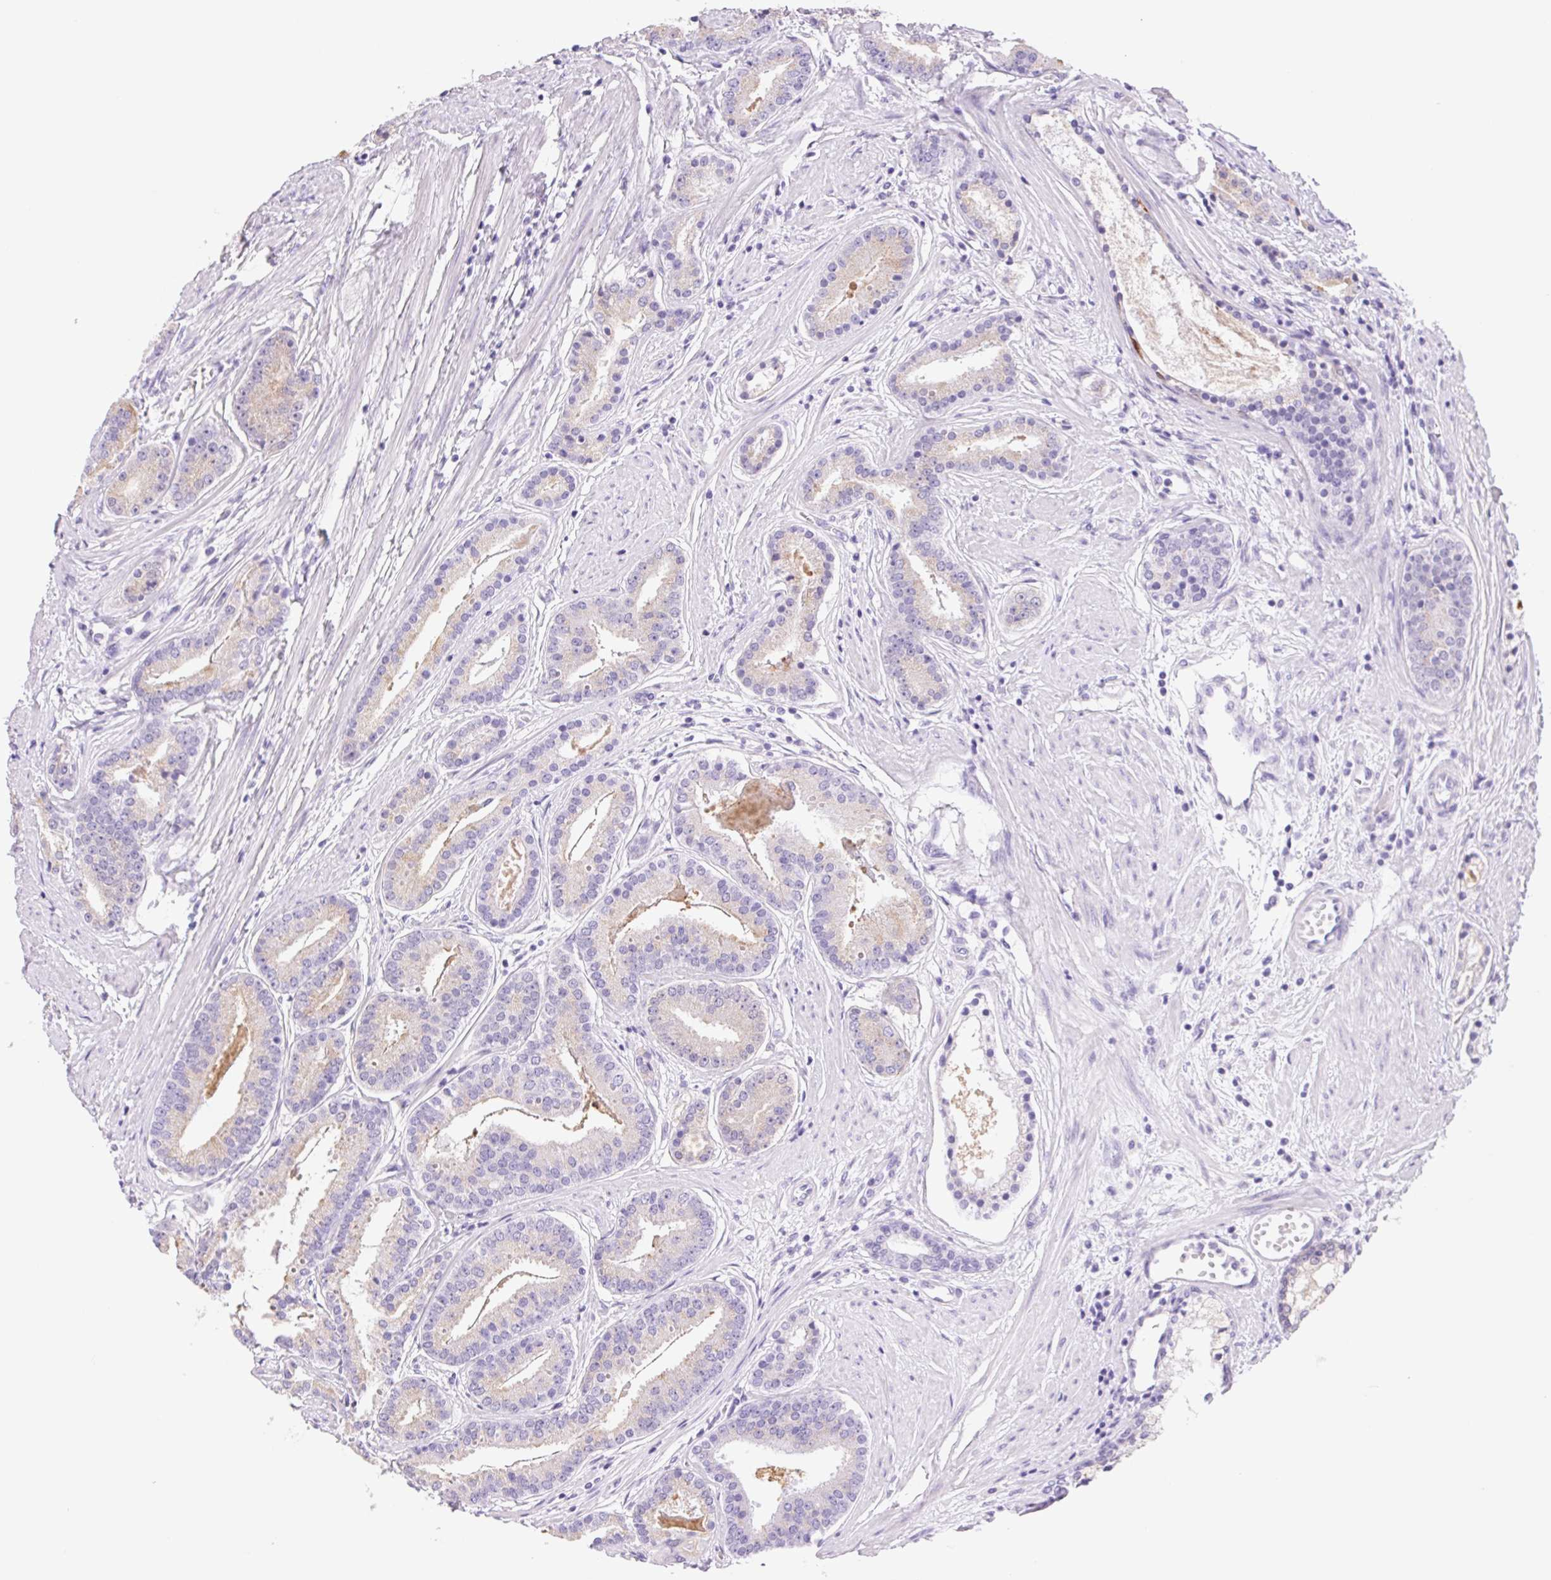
{"staining": {"intensity": "weak", "quantity": "<25%", "location": "cytoplasmic/membranous"}, "tissue": "prostate cancer", "cell_type": "Tumor cells", "image_type": "cancer", "snomed": [{"axis": "morphology", "description": "Adenocarcinoma, High grade"}, {"axis": "topography", "description": "Prostate"}], "caption": "Immunohistochemical staining of prostate cancer (high-grade adenocarcinoma) shows no significant positivity in tumor cells. (DAB (3,3'-diaminobenzidine) immunohistochemistry visualized using brightfield microscopy, high magnification).", "gene": "SERPINB3", "patient": {"sex": "male", "age": 63}}